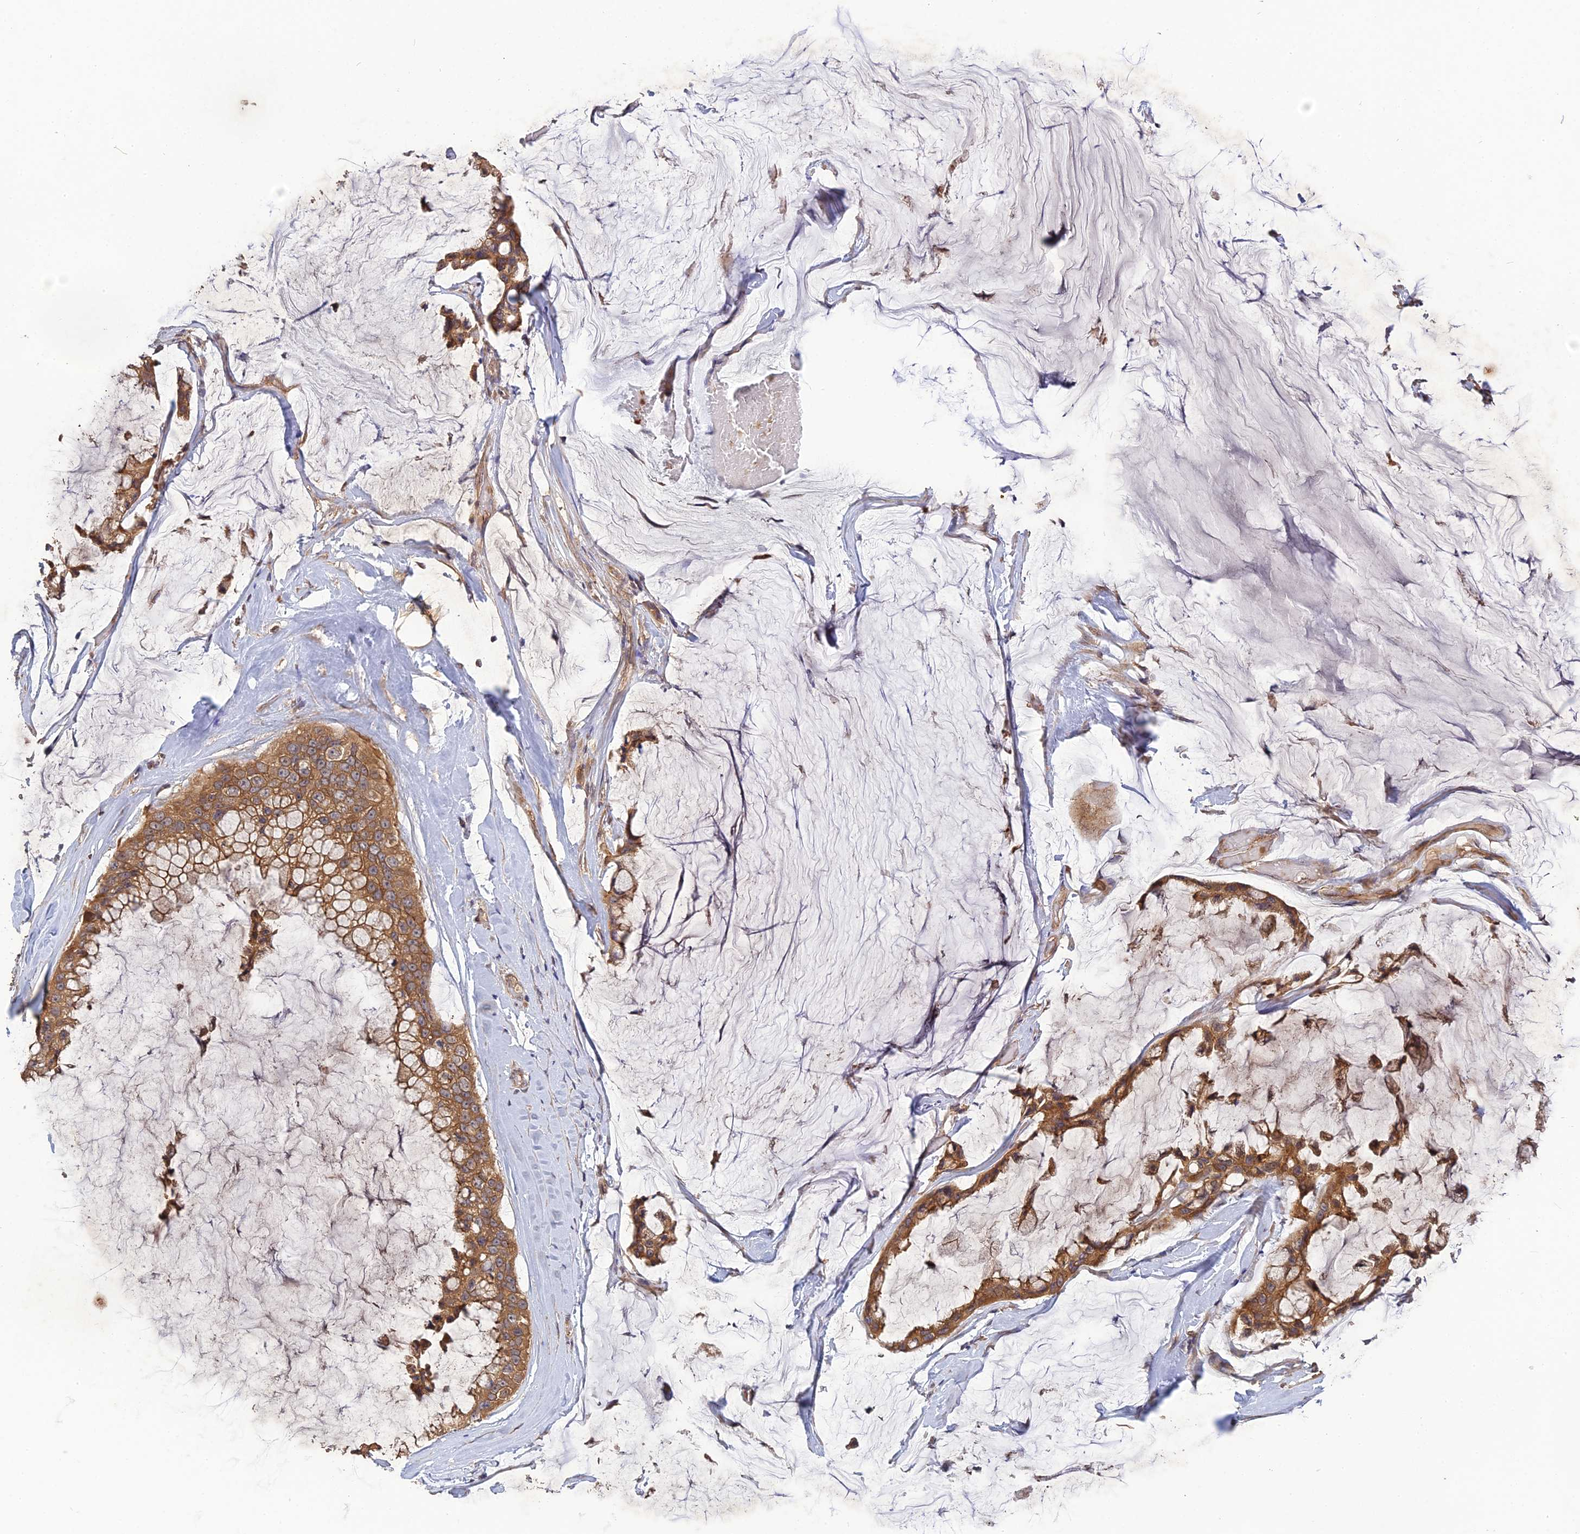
{"staining": {"intensity": "moderate", "quantity": ">75%", "location": "cytoplasmic/membranous"}, "tissue": "ovarian cancer", "cell_type": "Tumor cells", "image_type": "cancer", "snomed": [{"axis": "morphology", "description": "Cystadenocarcinoma, mucinous, NOS"}, {"axis": "topography", "description": "Ovary"}], "caption": "Protein positivity by immunohistochemistry (IHC) exhibits moderate cytoplasmic/membranous staining in approximately >75% of tumor cells in ovarian cancer (mucinous cystadenocarcinoma).", "gene": "ARHGAP40", "patient": {"sex": "female", "age": 39}}